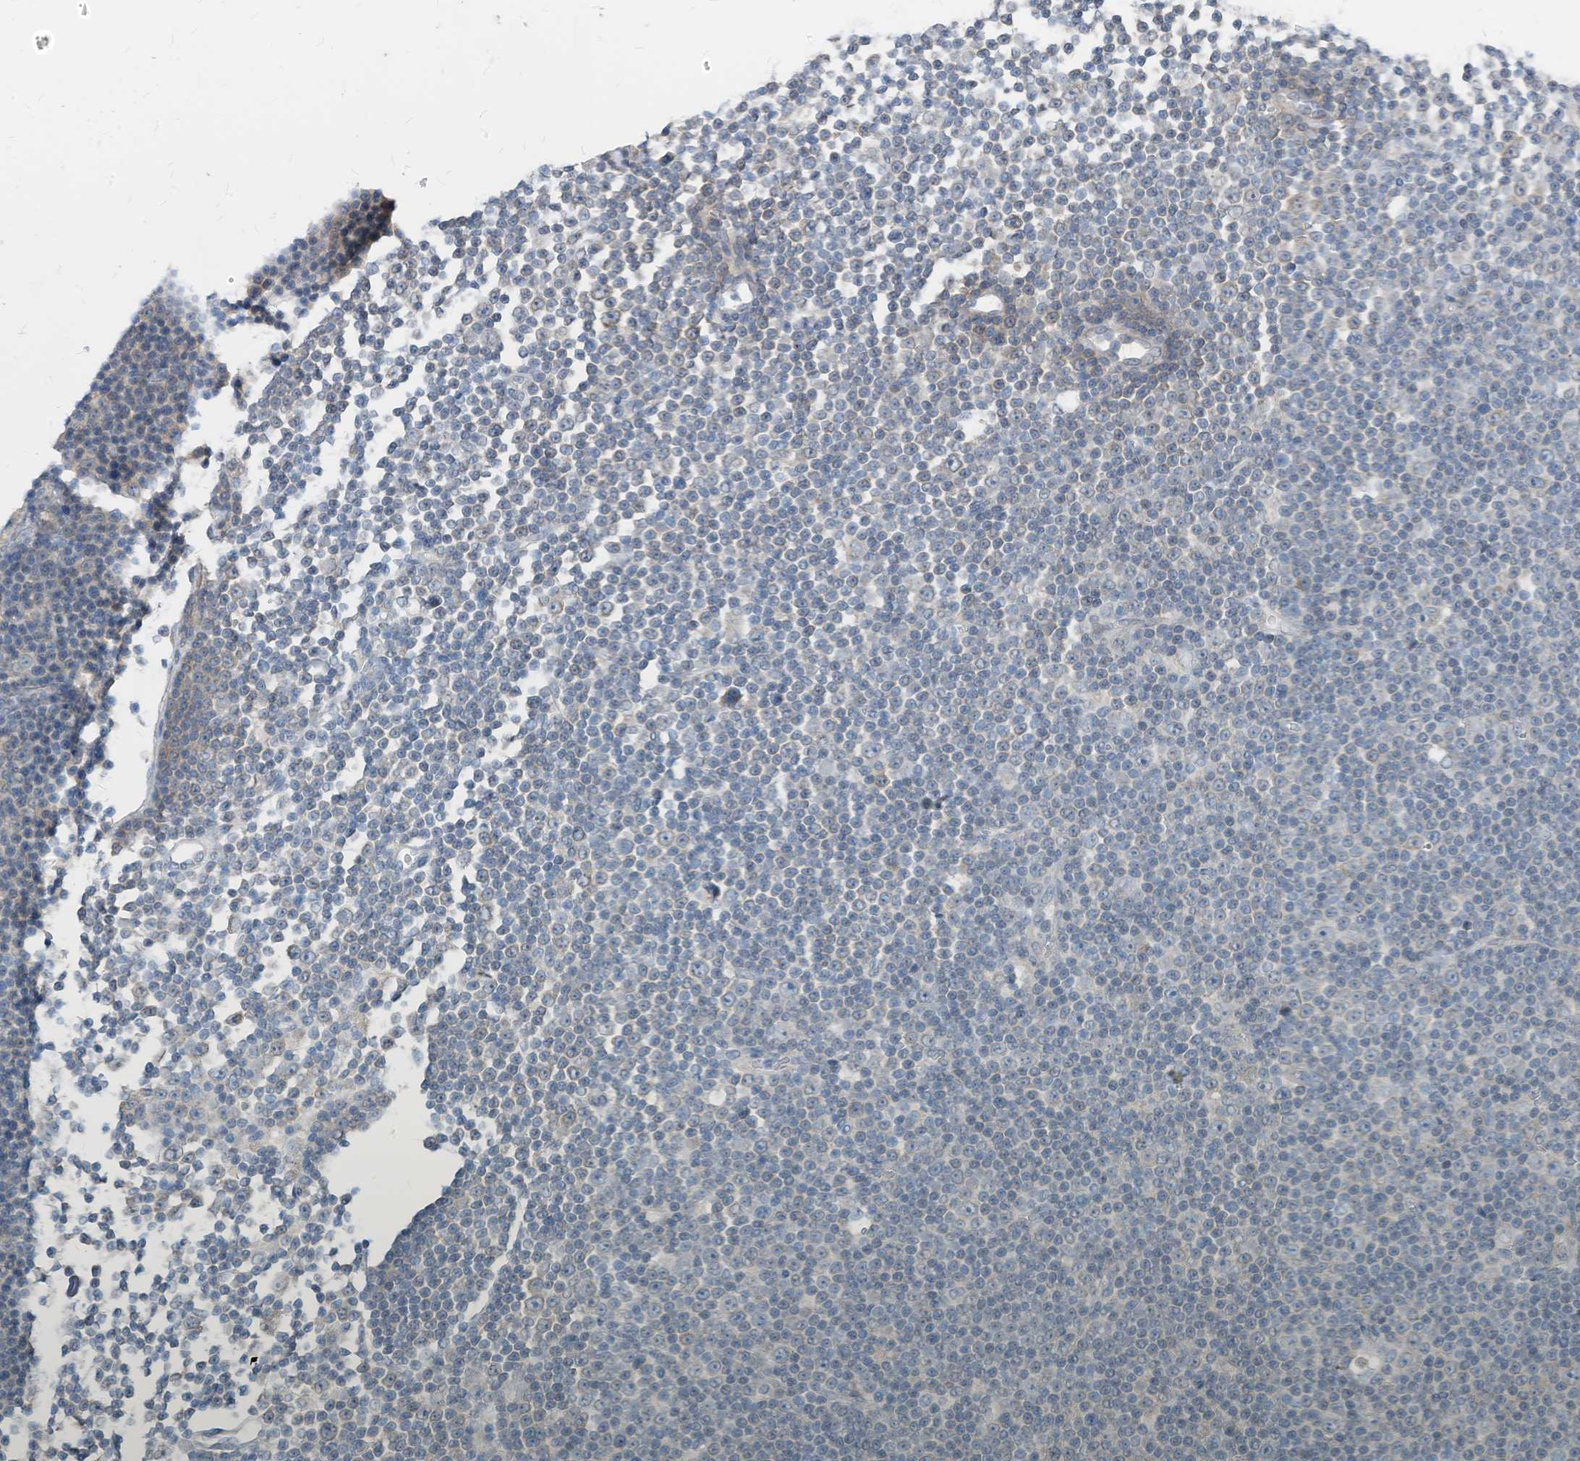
{"staining": {"intensity": "negative", "quantity": "none", "location": "none"}, "tissue": "lymphoma", "cell_type": "Tumor cells", "image_type": "cancer", "snomed": [{"axis": "morphology", "description": "Malignant lymphoma, non-Hodgkin's type, Low grade"}, {"axis": "topography", "description": "Lymph node"}], "caption": "High power microscopy image of an IHC histopathology image of lymphoma, revealing no significant staining in tumor cells.", "gene": "LDAH", "patient": {"sex": "female", "age": 67}}